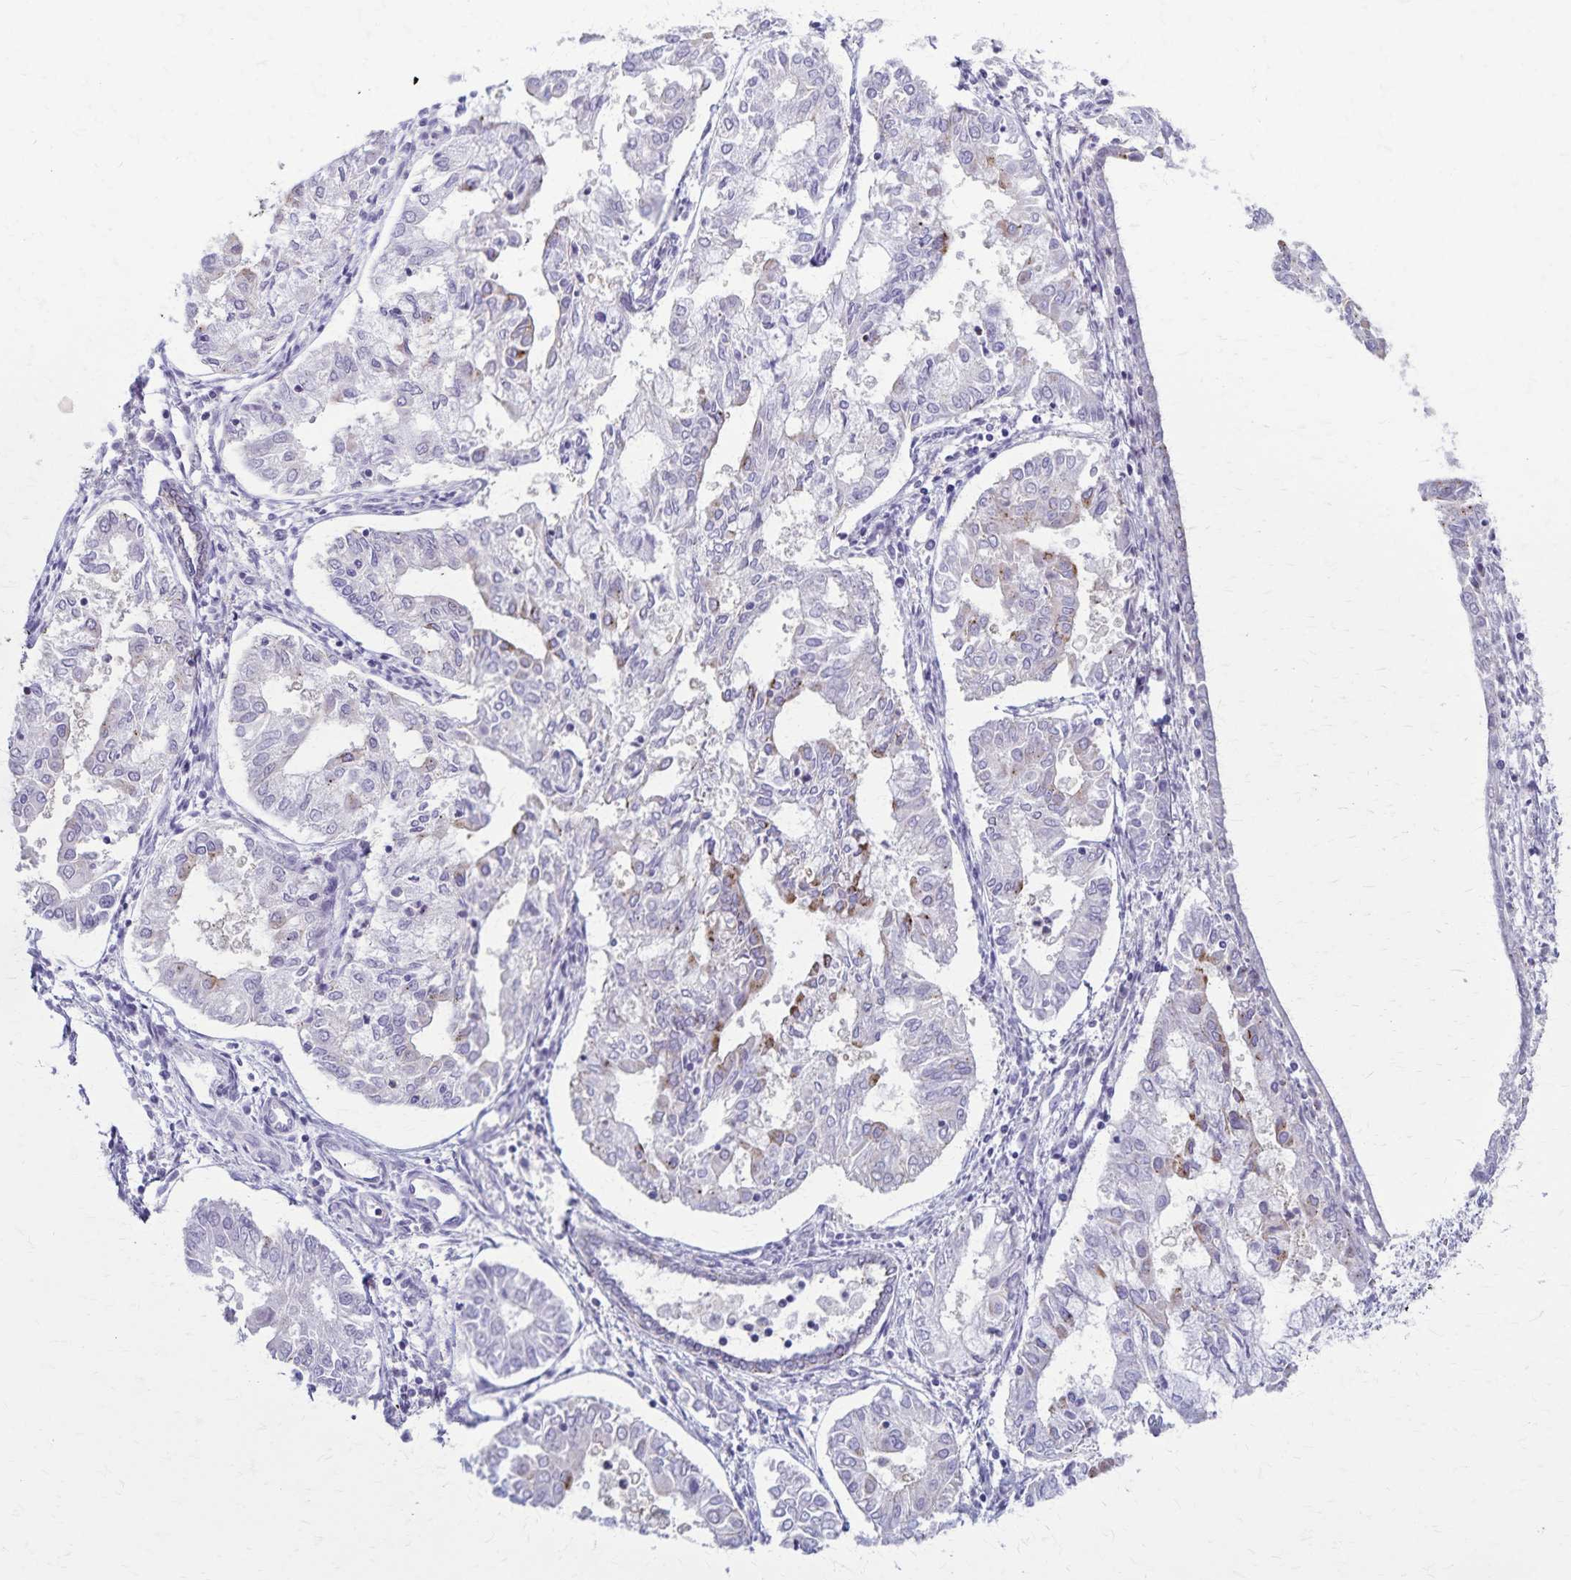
{"staining": {"intensity": "weak", "quantity": "<25%", "location": "cytoplasmic/membranous"}, "tissue": "endometrial cancer", "cell_type": "Tumor cells", "image_type": "cancer", "snomed": [{"axis": "morphology", "description": "Adenocarcinoma, NOS"}, {"axis": "topography", "description": "Endometrium"}], "caption": "A high-resolution photomicrograph shows IHC staining of endometrial cancer, which exhibits no significant positivity in tumor cells. (Stains: DAB immunohistochemistry (IHC) with hematoxylin counter stain, Microscopy: brightfield microscopy at high magnification).", "gene": "TMEM60", "patient": {"sex": "female", "age": 68}}